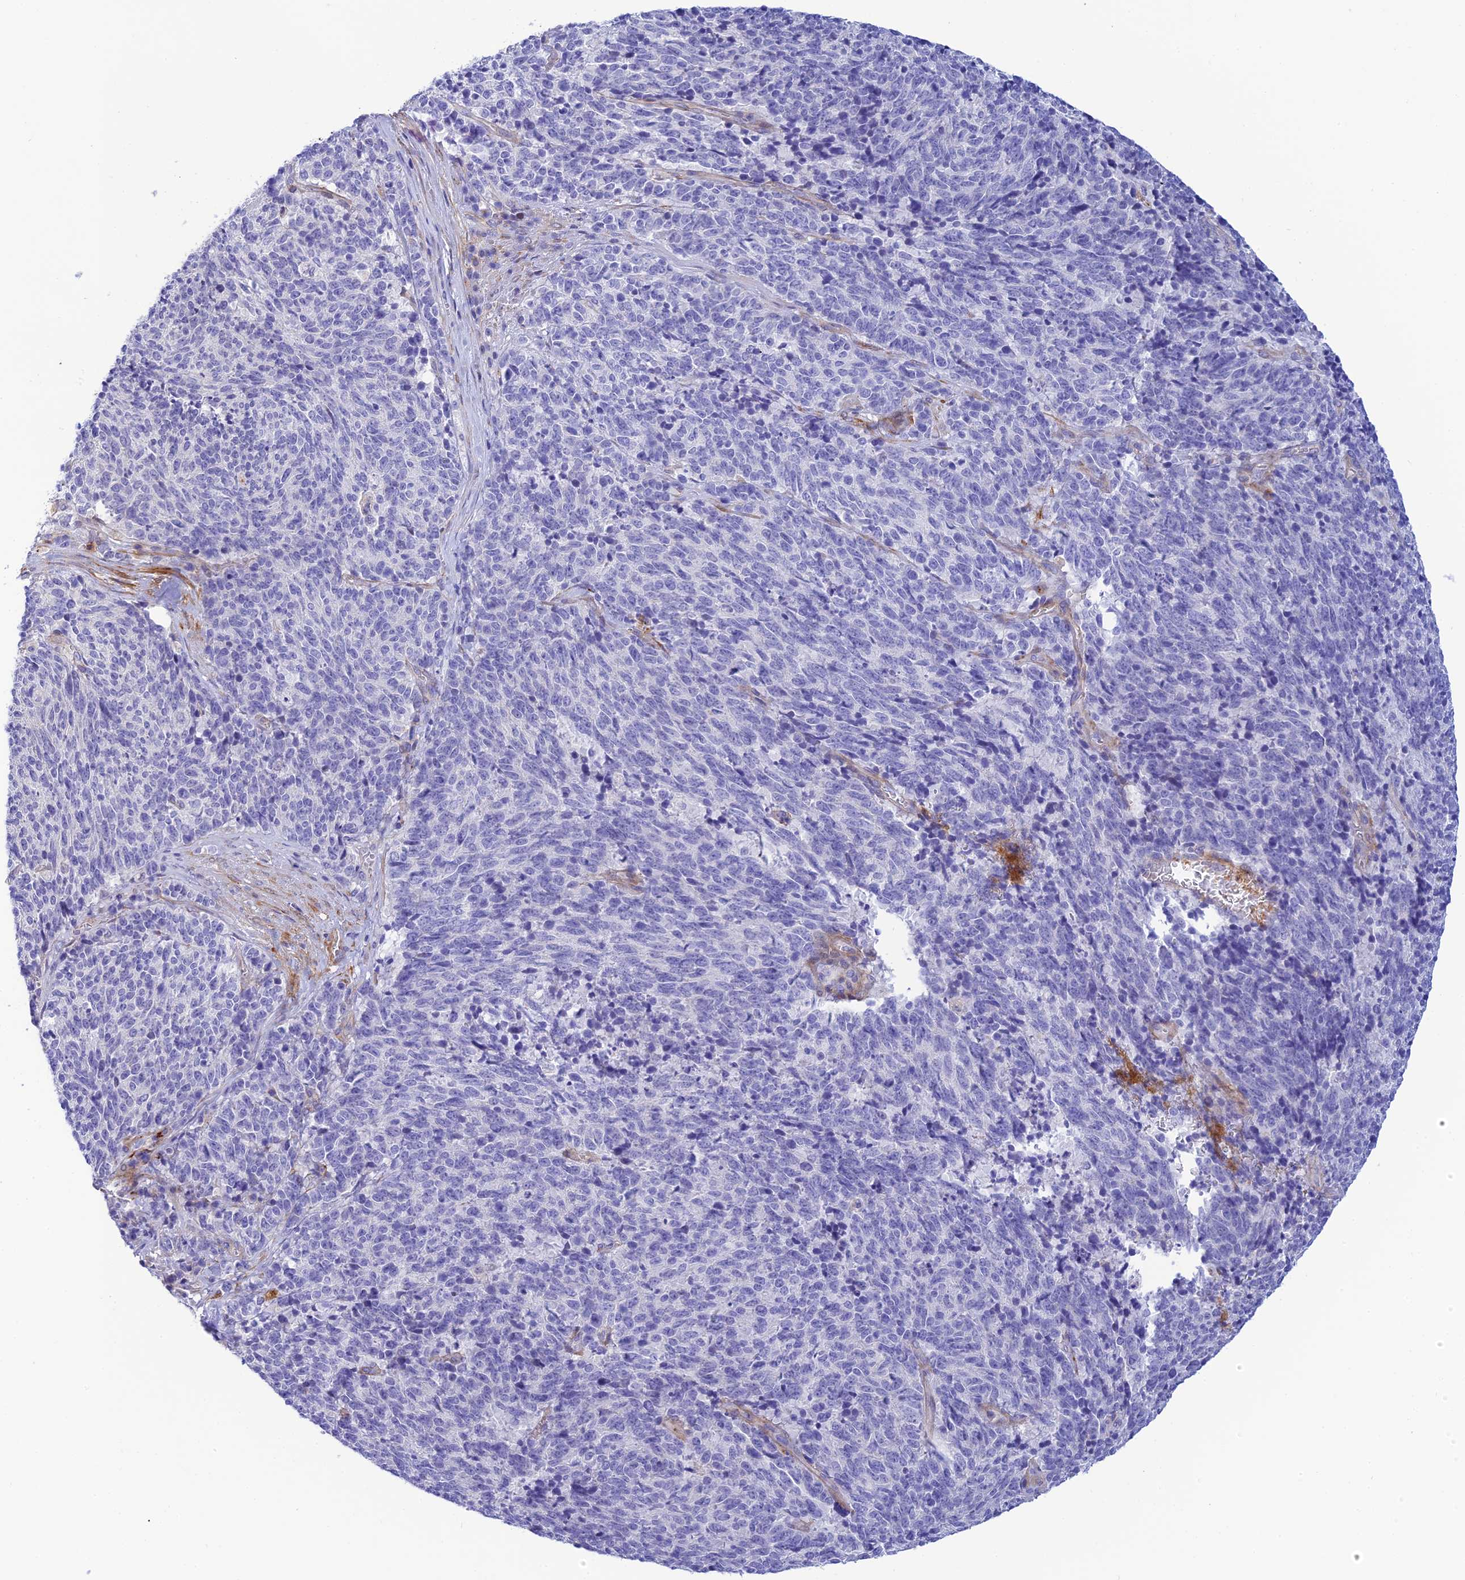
{"staining": {"intensity": "negative", "quantity": "none", "location": "none"}, "tissue": "cervical cancer", "cell_type": "Tumor cells", "image_type": "cancer", "snomed": [{"axis": "morphology", "description": "Squamous cell carcinoma, NOS"}, {"axis": "topography", "description": "Cervix"}], "caption": "Protein analysis of cervical cancer demonstrates no significant staining in tumor cells.", "gene": "ZDHHC16", "patient": {"sex": "female", "age": 29}}